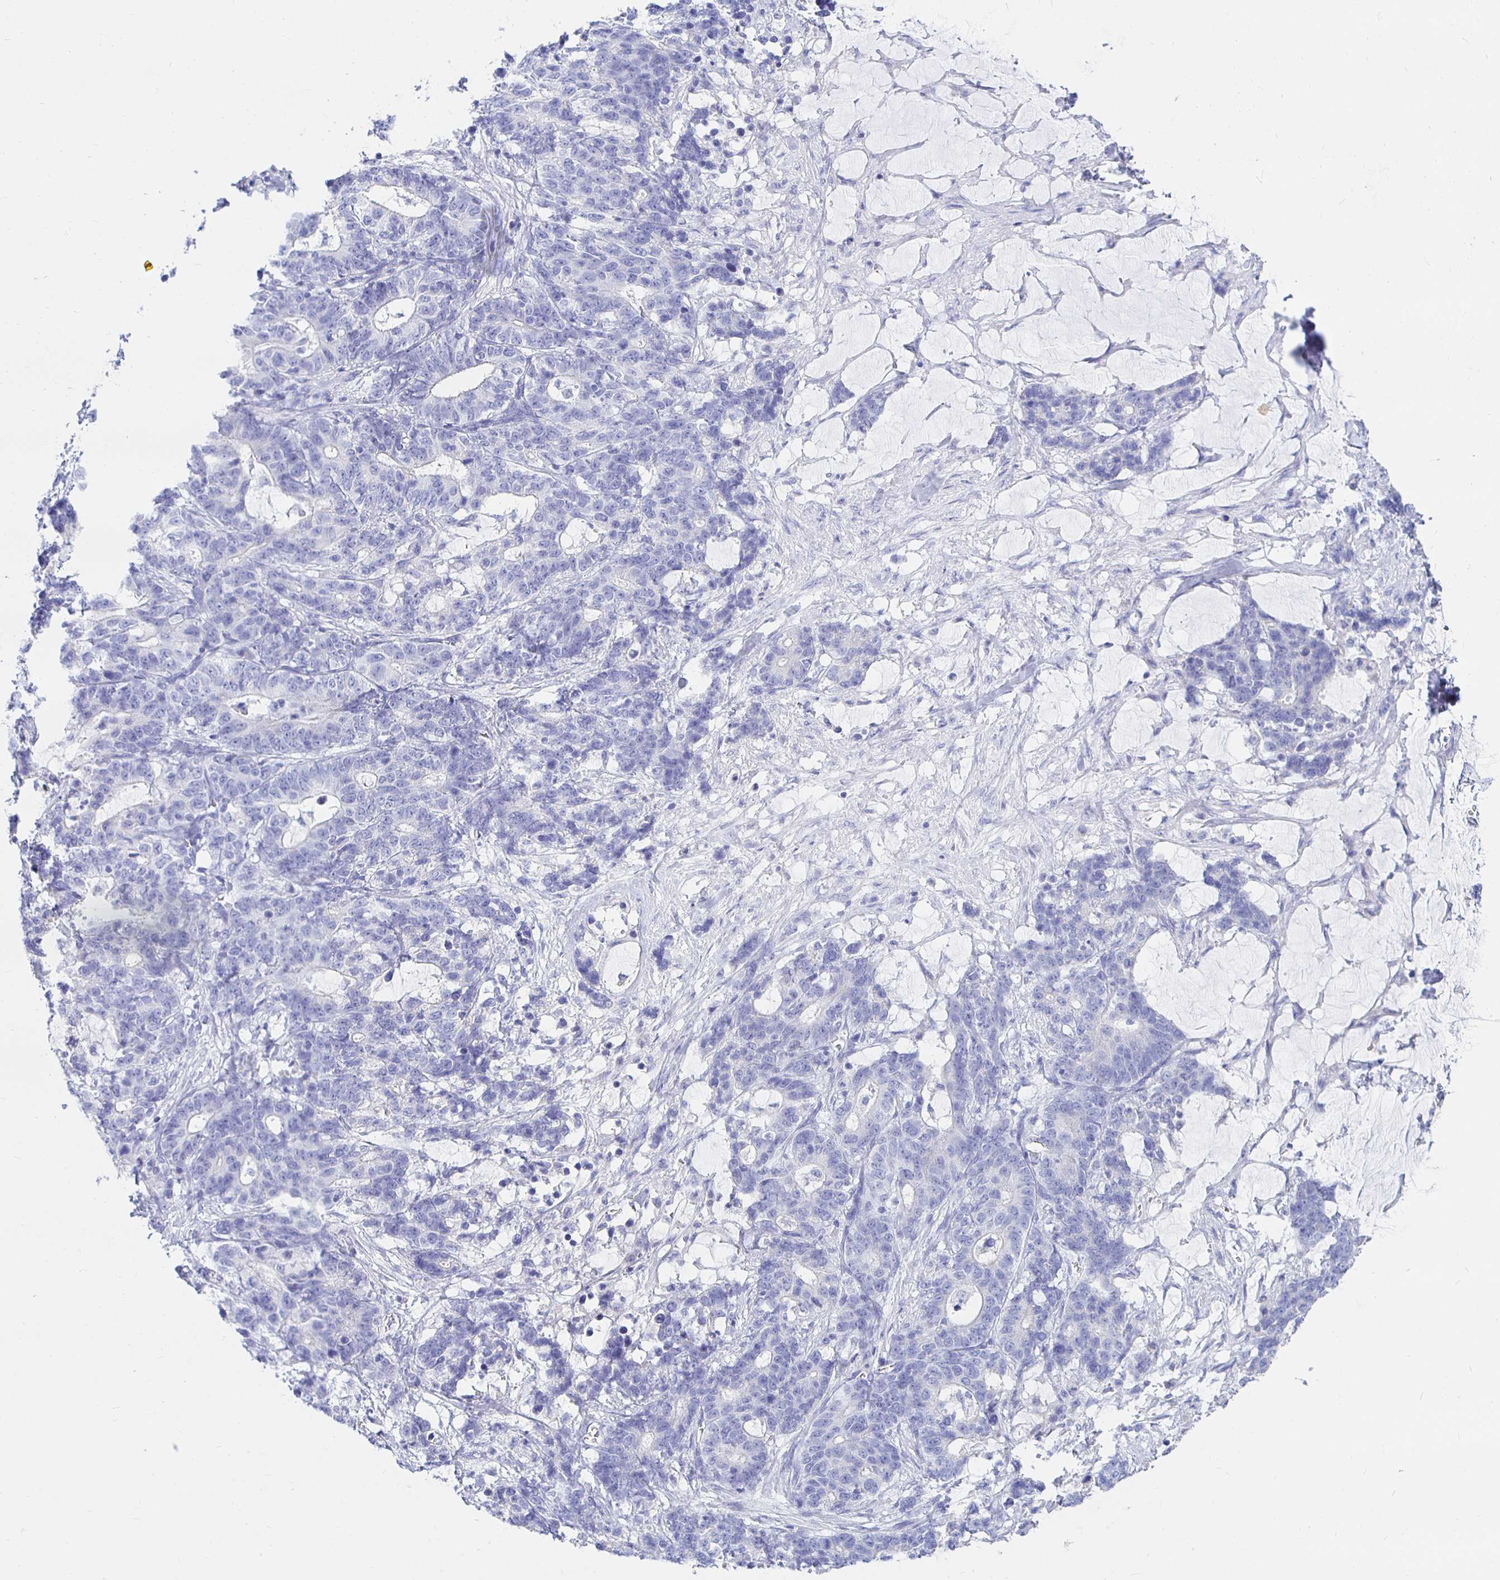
{"staining": {"intensity": "negative", "quantity": "none", "location": "none"}, "tissue": "stomach cancer", "cell_type": "Tumor cells", "image_type": "cancer", "snomed": [{"axis": "morphology", "description": "Normal tissue, NOS"}, {"axis": "morphology", "description": "Adenocarcinoma, NOS"}, {"axis": "topography", "description": "Stomach"}], "caption": "The histopathology image shows no staining of tumor cells in stomach cancer (adenocarcinoma).", "gene": "UMOD", "patient": {"sex": "female", "age": 64}}